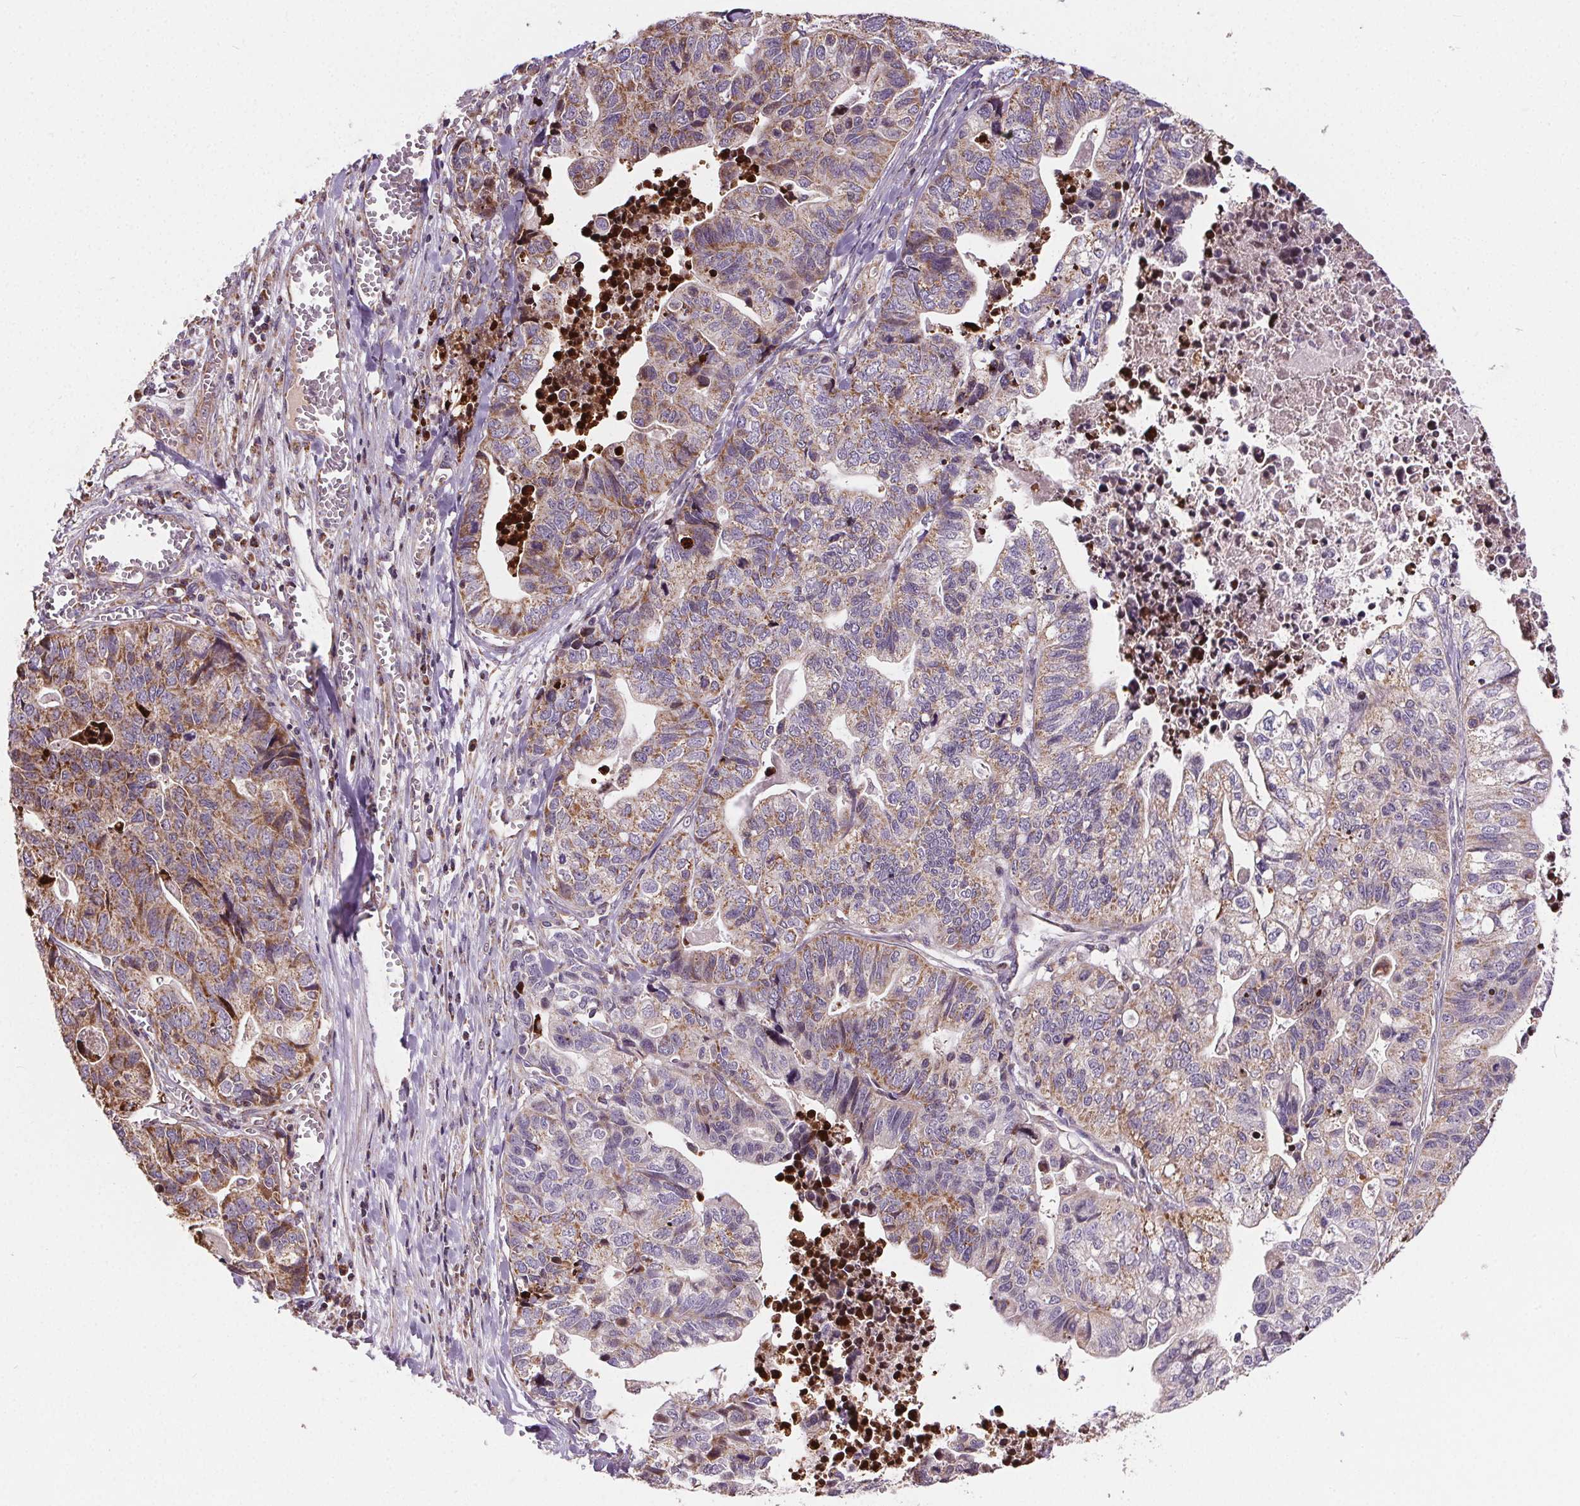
{"staining": {"intensity": "moderate", "quantity": "25%-75%", "location": "cytoplasmic/membranous"}, "tissue": "stomach cancer", "cell_type": "Tumor cells", "image_type": "cancer", "snomed": [{"axis": "morphology", "description": "Adenocarcinoma, NOS"}, {"axis": "topography", "description": "Stomach, upper"}], "caption": "The histopathology image shows a brown stain indicating the presence of a protein in the cytoplasmic/membranous of tumor cells in stomach cancer (adenocarcinoma). (DAB = brown stain, brightfield microscopy at high magnification).", "gene": "SUCLA2", "patient": {"sex": "female", "age": 67}}